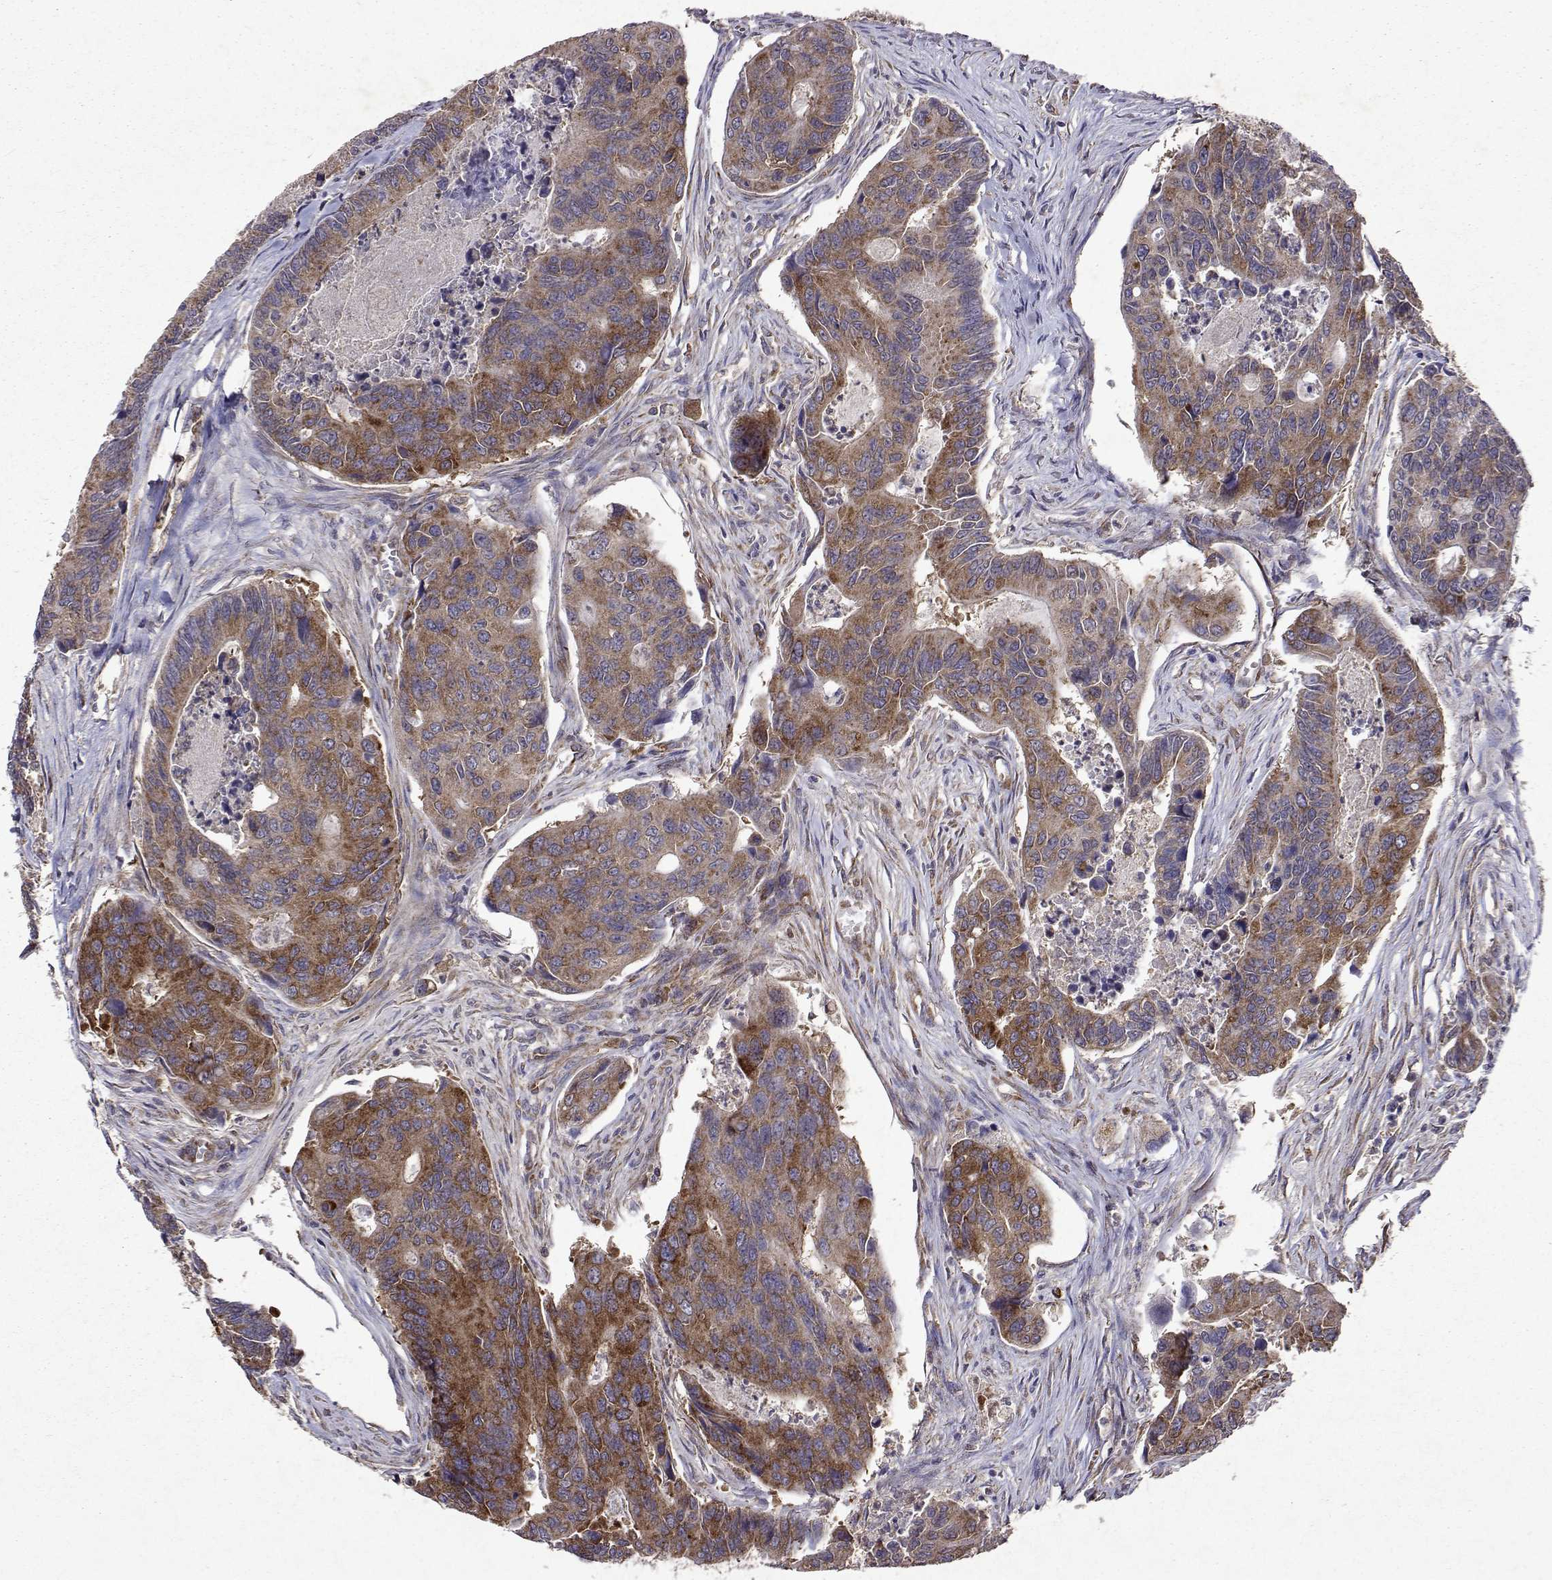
{"staining": {"intensity": "moderate", "quantity": ">75%", "location": "cytoplasmic/membranous"}, "tissue": "colorectal cancer", "cell_type": "Tumor cells", "image_type": "cancer", "snomed": [{"axis": "morphology", "description": "Adenocarcinoma, NOS"}, {"axis": "topography", "description": "Colon"}], "caption": "An image showing moderate cytoplasmic/membranous positivity in approximately >75% of tumor cells in adenocarcinoma (colorectal), as visualized by brown immunohistochemical staining.", "gene": "TARBP2", "patient": {"sex": "female", "age": 67}}